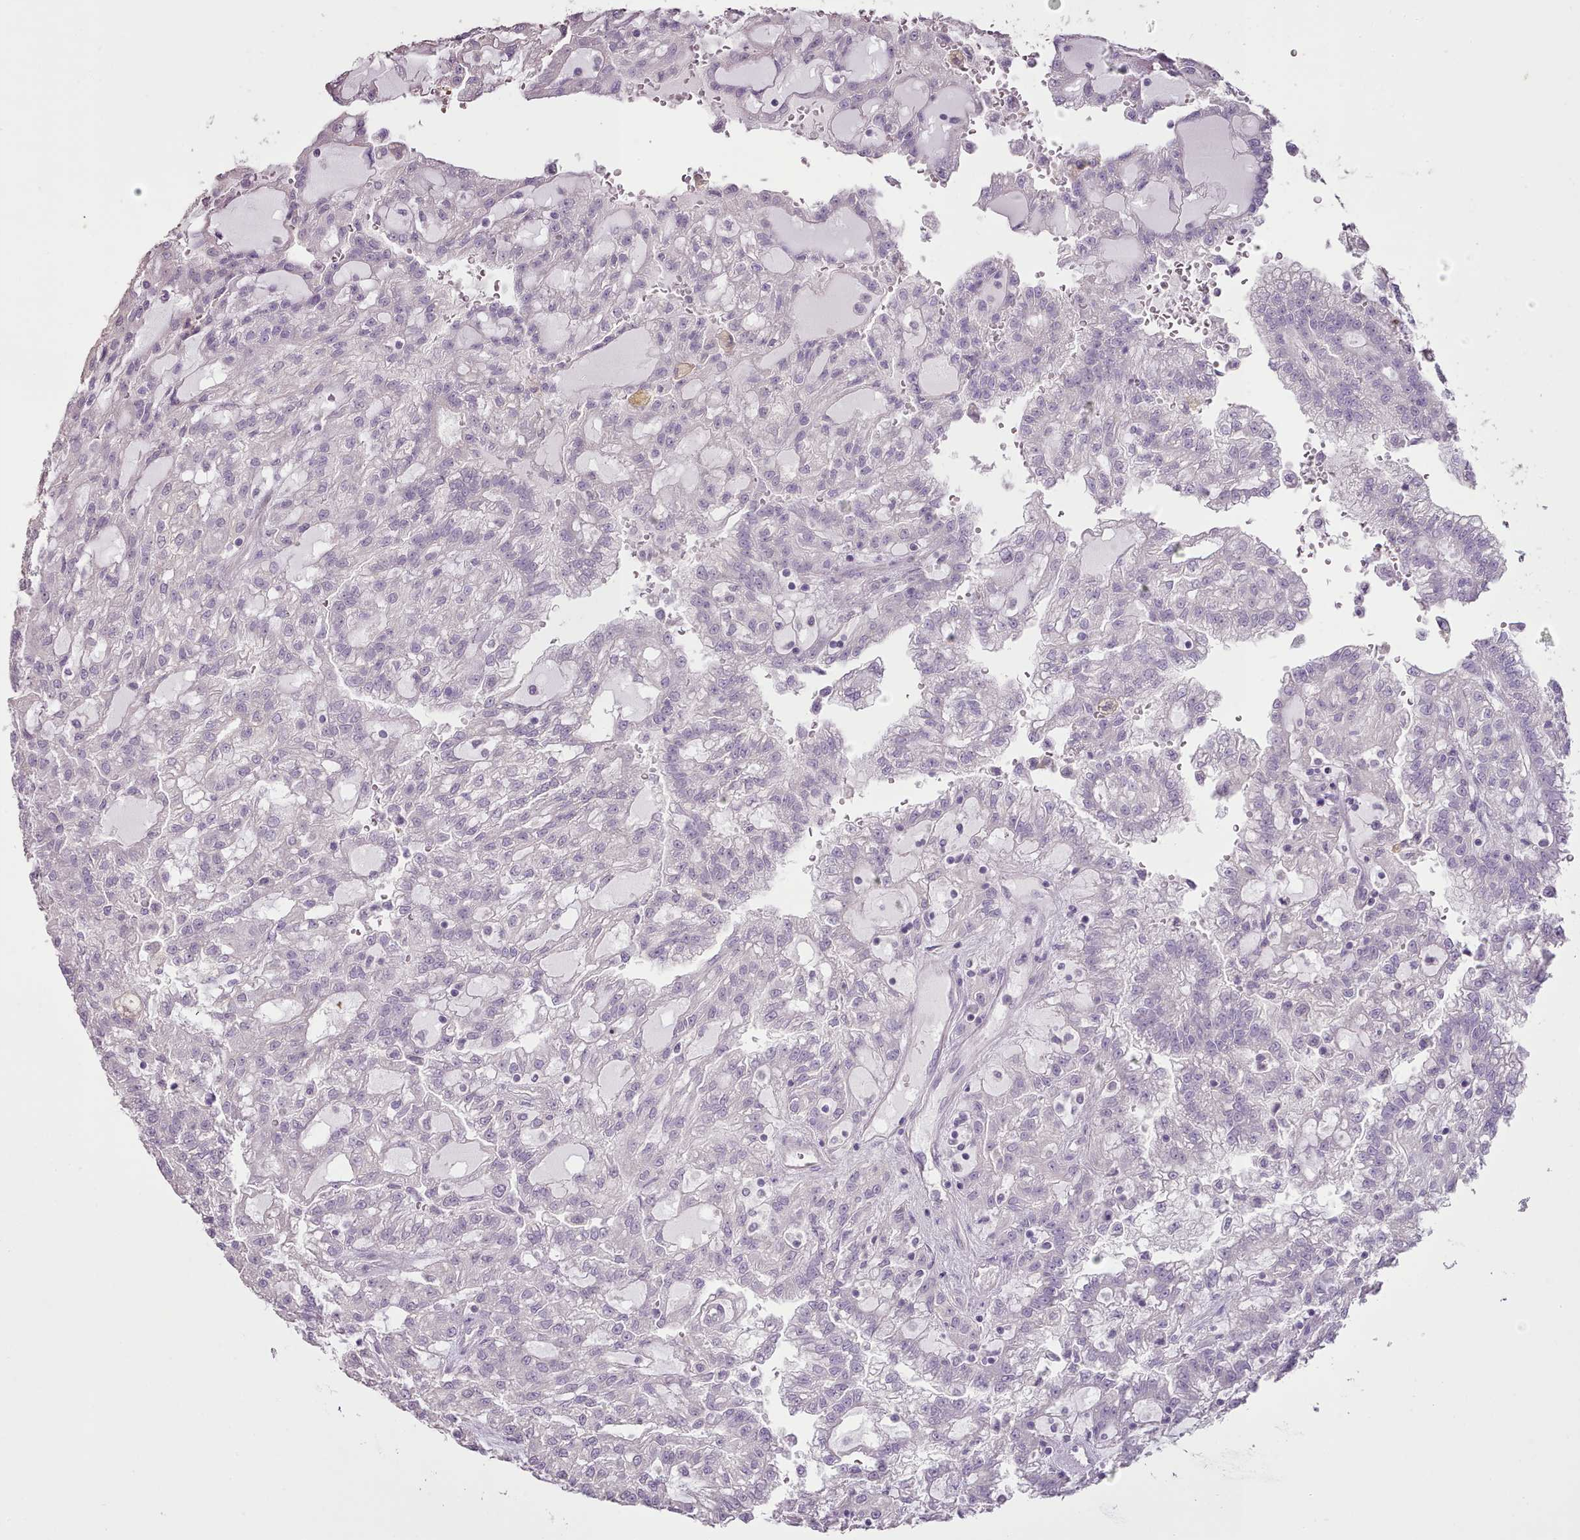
{"staining": {"intensity": "negative", "quantity": "none", "location": "none"}, "tissue": "renal cancer", "cell_type": "Tumor cells", "image_type": "cancer", "snomed": [{"axis": "morphology", "description": "Adenocarcinoma, NOS"}, {"axis": "topography", "description": "Kidney"}], "caption": "Human adenocarcinoma (renal) stained for a protein using IHC exhibits no staining in tumor cells.", "gene": "BLOC1S2", "patient": {"sex": "male", "age": 63}}